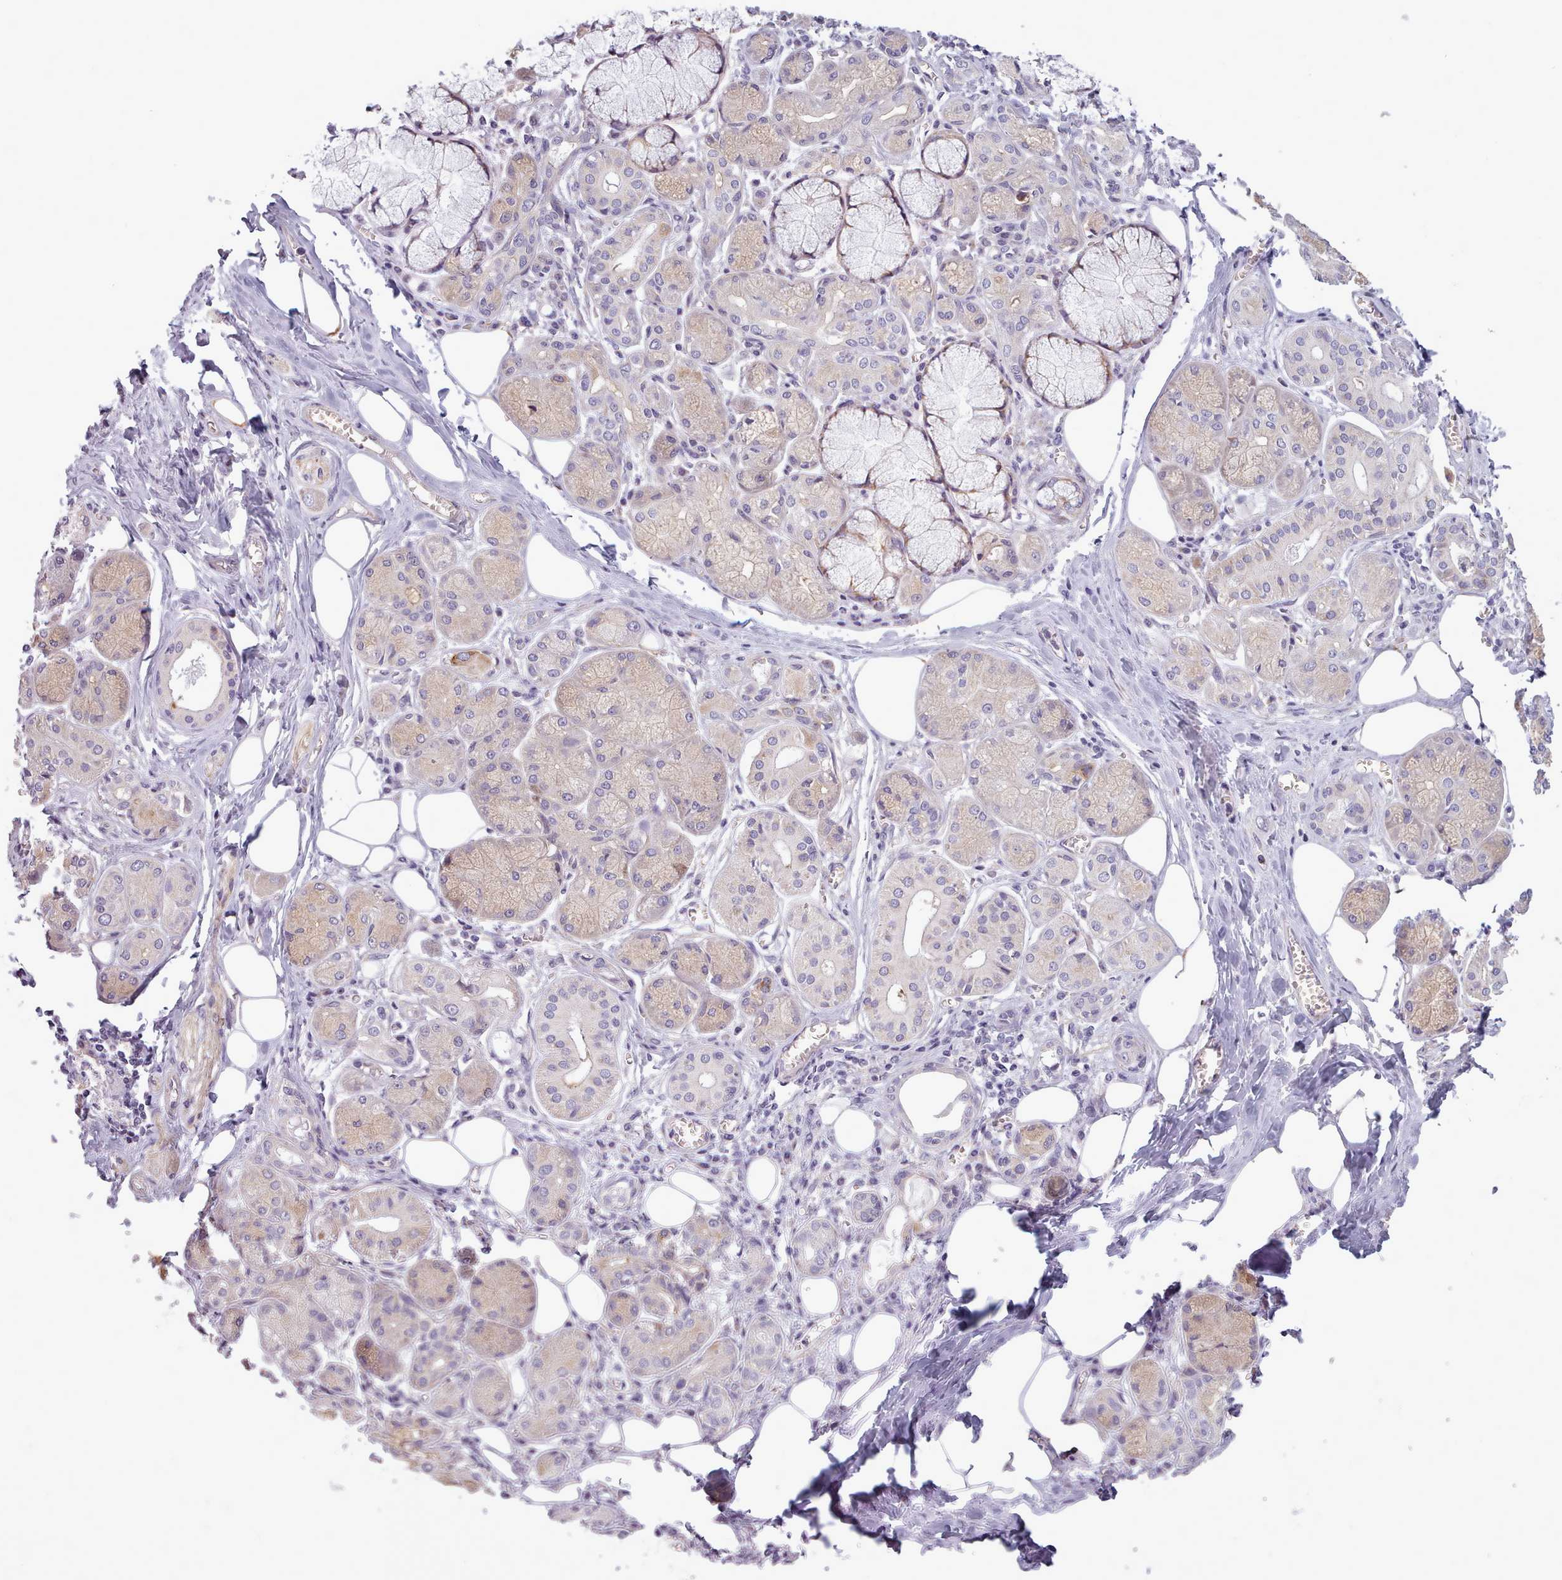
{"staining": {"intensity": "moderate", "quantity": "<25%", "location": "cytoplasmic/membranous"}, "tissue": "salivary gland", "cell_type": "Glandular cells", "image_type": "normal", "snomed": [{"axis": "morphology", "description": "Normal tissue, NOS"}, {"axis": "topography", "description": "Salivary gland"}], "caption": "Unremarkable salivary gland was stained to show a protein in brown. There is low levels of moderate cytoplasmic/membranous staining in approximately <25% of glandular cells.", "gene": "AVL9", "patient": {"sex": "male", "age": 74}}